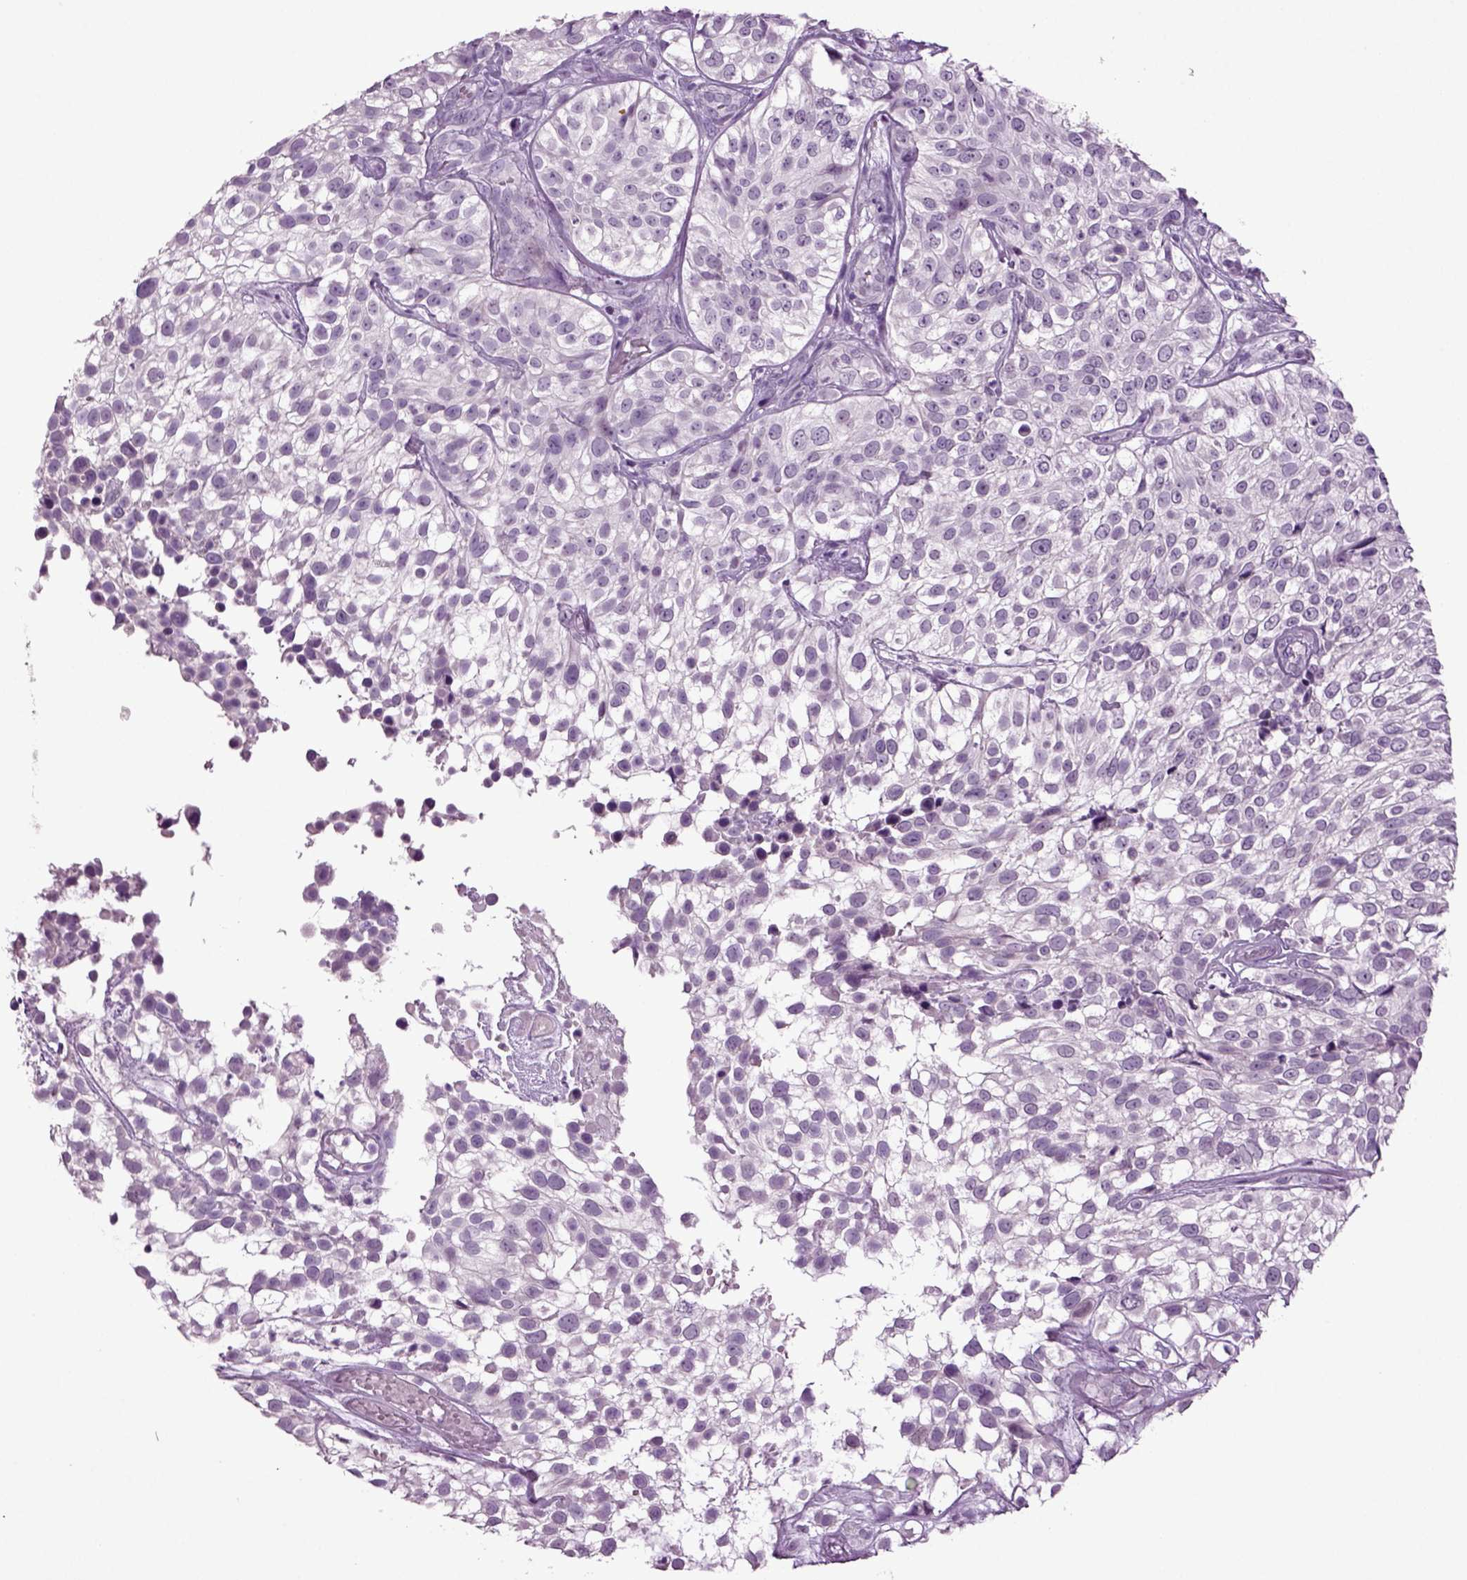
{"staining": {"intensity": "negative", "quantity": "none", "location": "none"}, "tissue": "urothelial cancer", "cell_type": "Tumor cells", "image_type": "cancer", "snomed": [{"axis": "morphology", "description": "Urothelial carcinoma, High grade"}, {"axis": "topography", "description": "Urinary bladder"}], "caption": "DAB immunohistochemical staining of urothelial cancer reveals no significant staining in tumor cells.", "gene": "SLC17A6", "patient": {"sex": "male", "age": 56}}